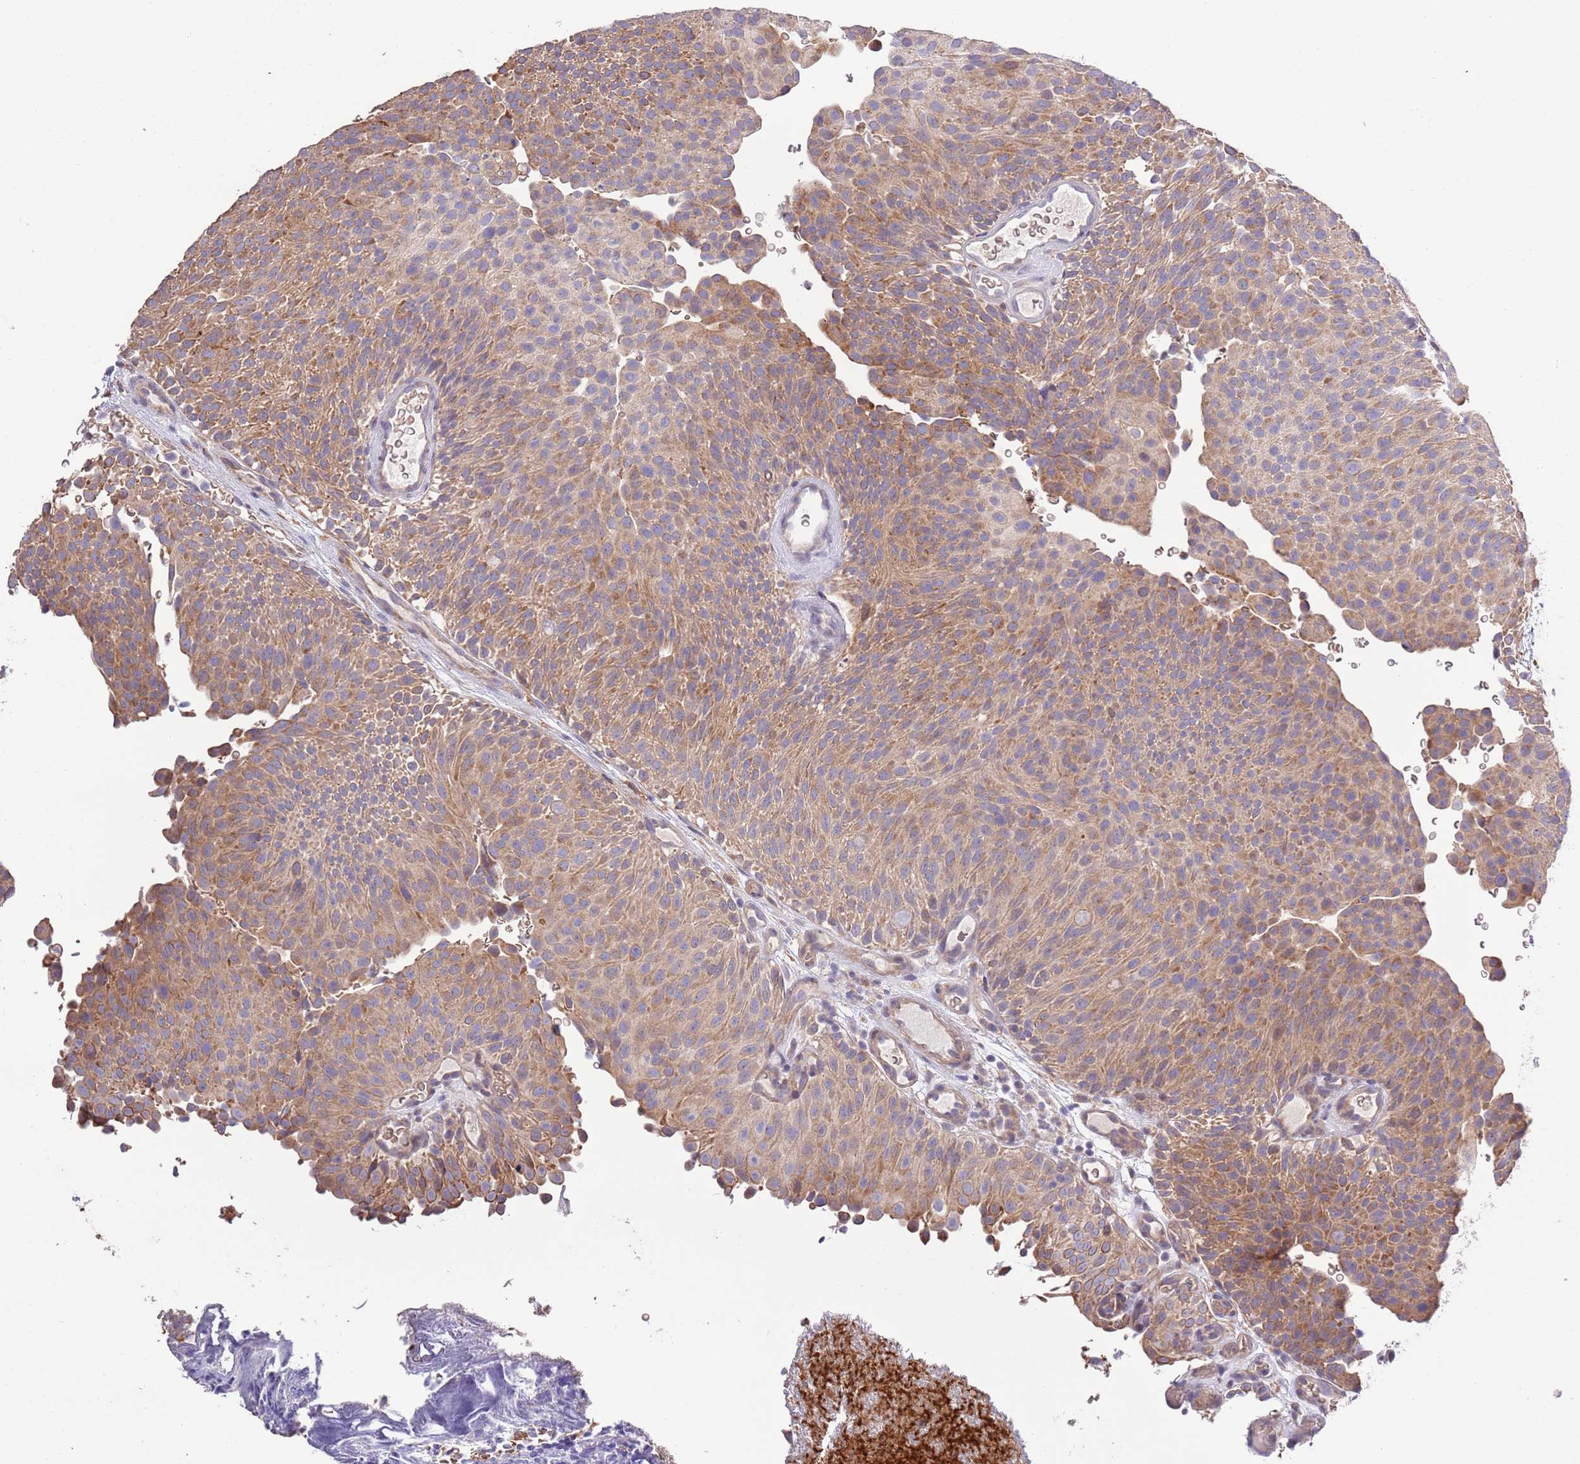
{"staining": {"intensity": "moderate", "quantity": ">75%", "location": "cytoplasmic/membranous"}, "tissue": "urothelial cancer", "cell_type": "Tumor cells", "image_type": "cancer", "snomed": [{"axis": "morphology", "description": "Urothelial carcinoma, Low grade"}, {"axis": "topography", "description": "Urinary bladder"}], "caption": "Low-grade urothelial carcinoma stained with a protein marker reveals moderate staining in tumor cells.", "gene": "LIPJ", "patient": {"sex": "male", "age": 78}}